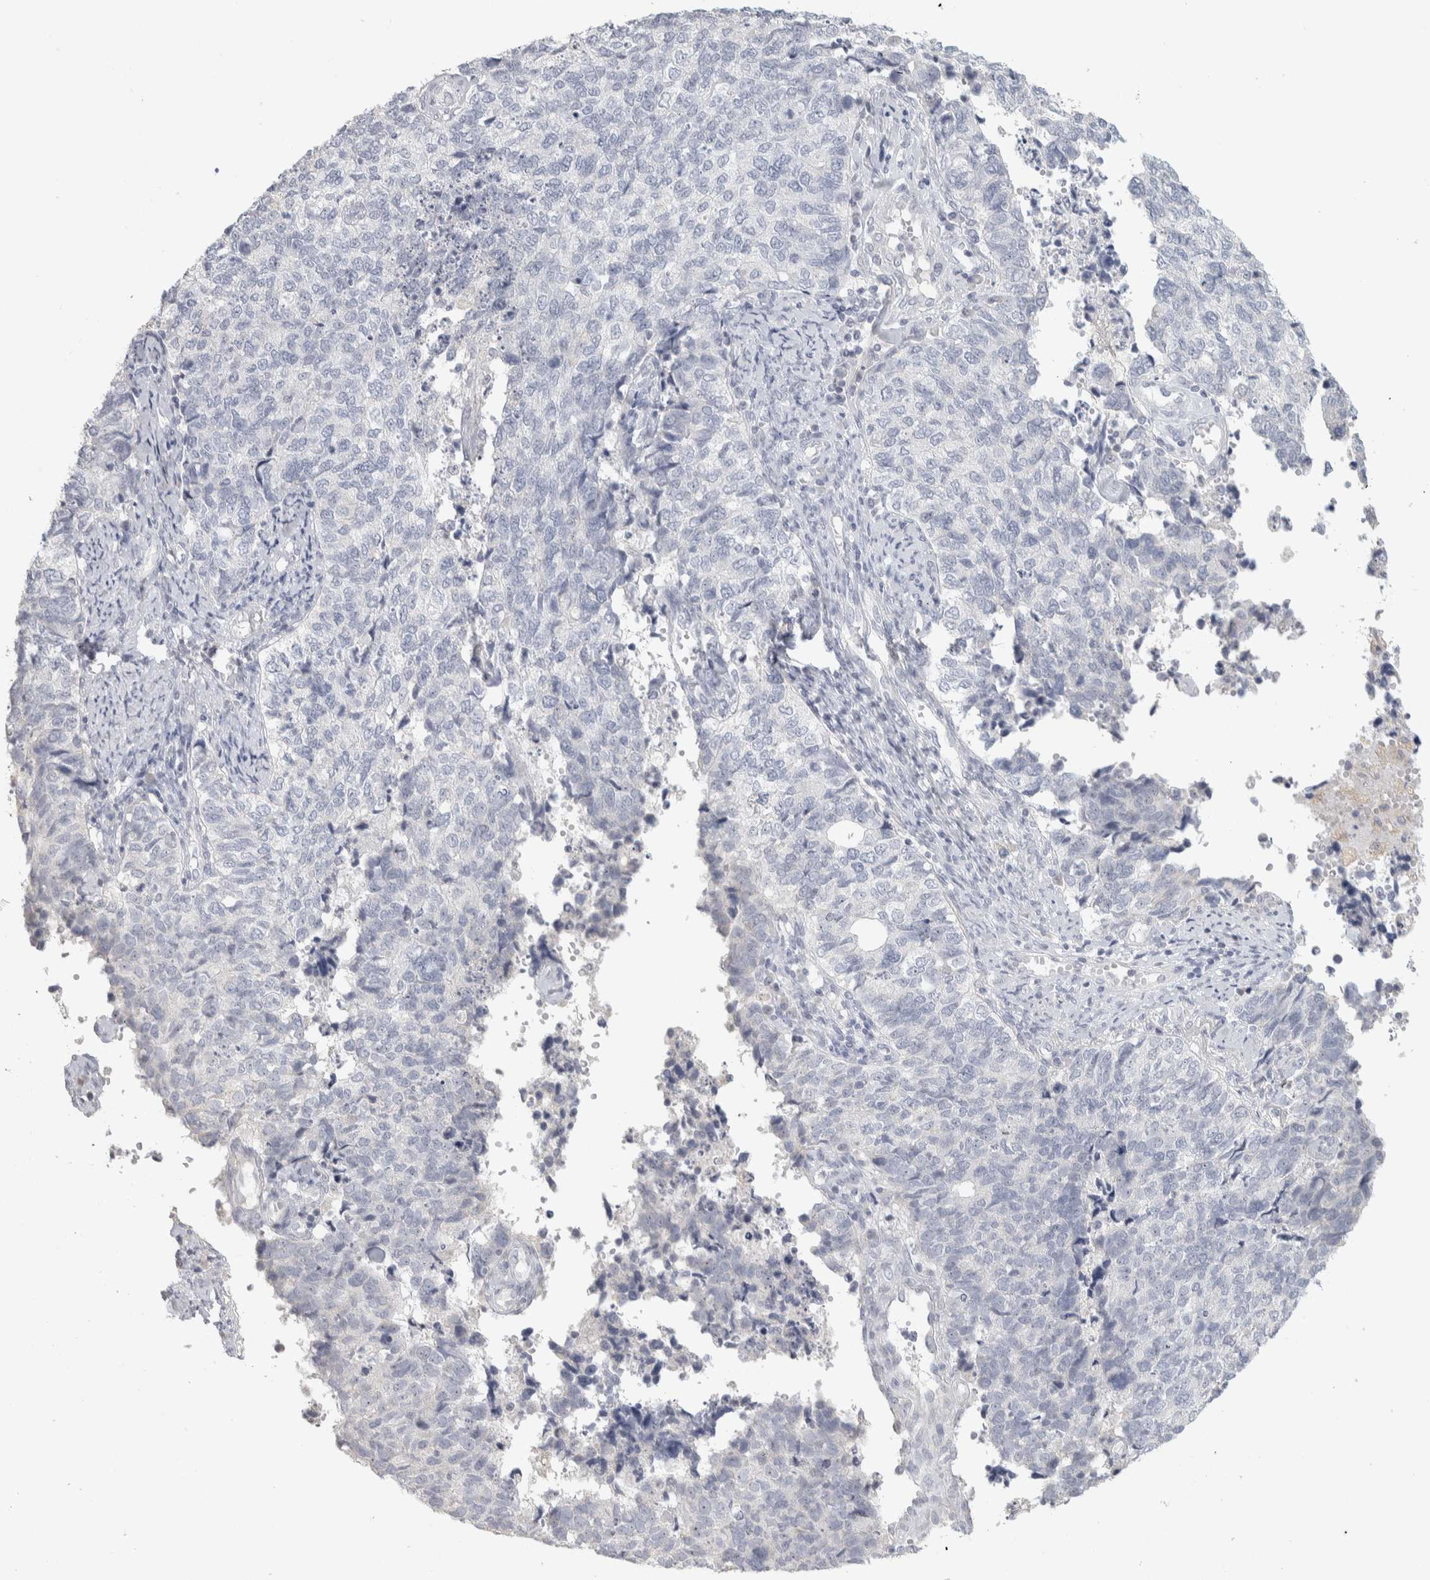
{"staining": {"intensity": "negative", "quantity": "none", "location": "none"}, "tissue": "cervical cancer", "cell_type": "Tumor cells", "image_type": "cancer", "snomed": [{"axis": "morphology", "description": "Squamous cell carcinoma, NOS"}, {"axis": "topography", "description": "Cervix"}], "caption": "High power microscopy photomicrograph of an immunohistochemistry image of squamous cell carcinoma (cervical), revealing no significant staining in tumor cells. Nuclei are stained in blue.", "gene": "DCXR", "patient": {"sex": "female", "age": 63}}